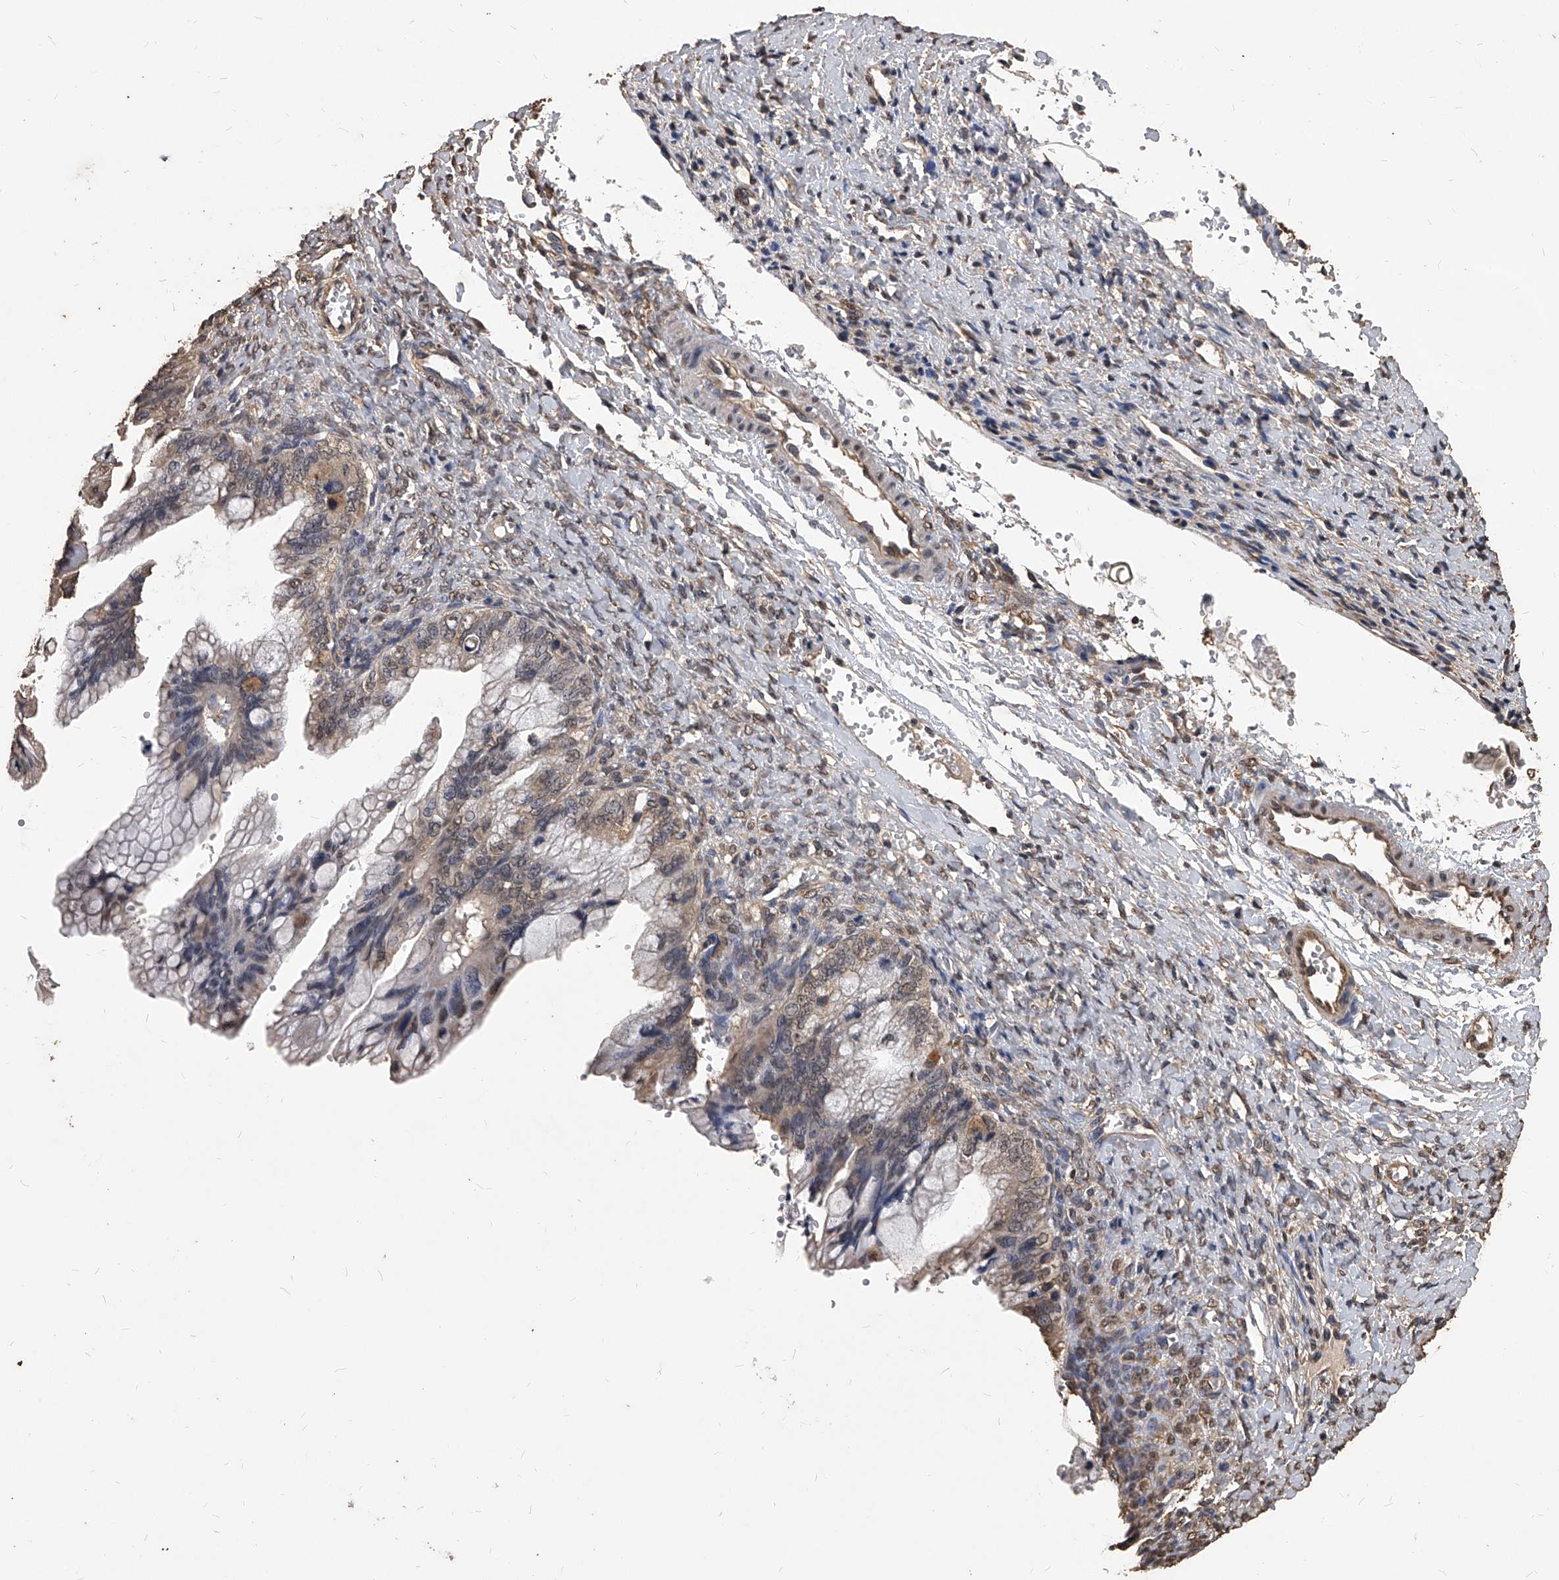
{"staining": {"intensity": "weak", "quantity": "<25%", "location": "cytoplasmic/membranous,nuclear"}, "tissue": "ovarian cancer", "cell_type": "Tumor cells", "image_type": "cancer", "snomed": [{"axis": "morphology", "description": "Cystadenocarcinoma, mucinous, NOS"}, {"axis": "topography", "description": "Ovary"}], "caption": "IHC image of neoplastic tissue: ovarian cancer (mucinous cystadenocarcinoma) stained with DAB (3,3'-diaminobenzidine) demonstrates no significant protein staining in tumor cells.", "gene": "FBXL4", "patient": {"sex": "female", "age": 36}}